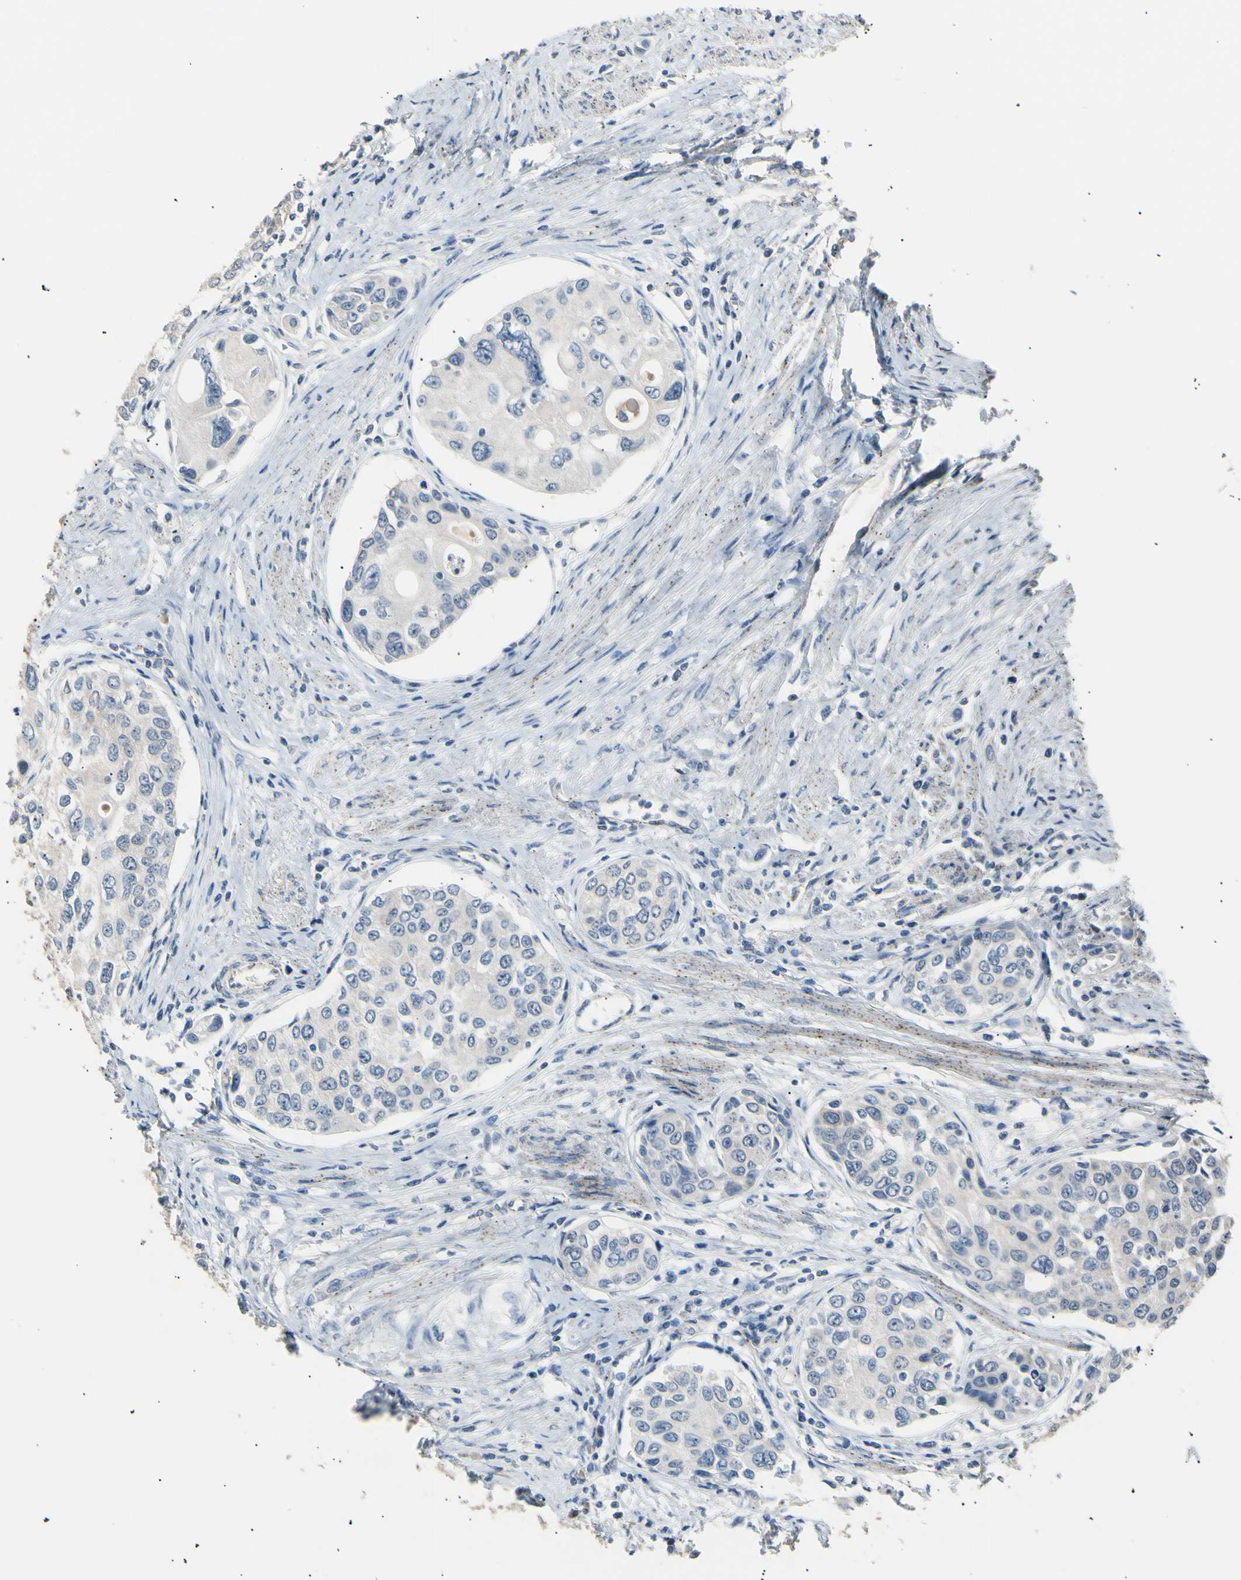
{"staining": {"intensity": "negative", "quantity": "none", "location": "none"}, "tissue": "urothelial cancer", "cell_type": "Tumor cells", "image_type": "cancer", "snomed": [{"axis": "morphology", "description": "Urothelial carcinoma, High grade"}, {"axis": "topography", "description": "Urinary bladder"}], "caption": "Immunohistochemical staining of urothelial carcinoma (high-grade) displays no significant expression in tumor cells.", "gene": "LDLR", "patient": {"sex": "female", "age": 56}}